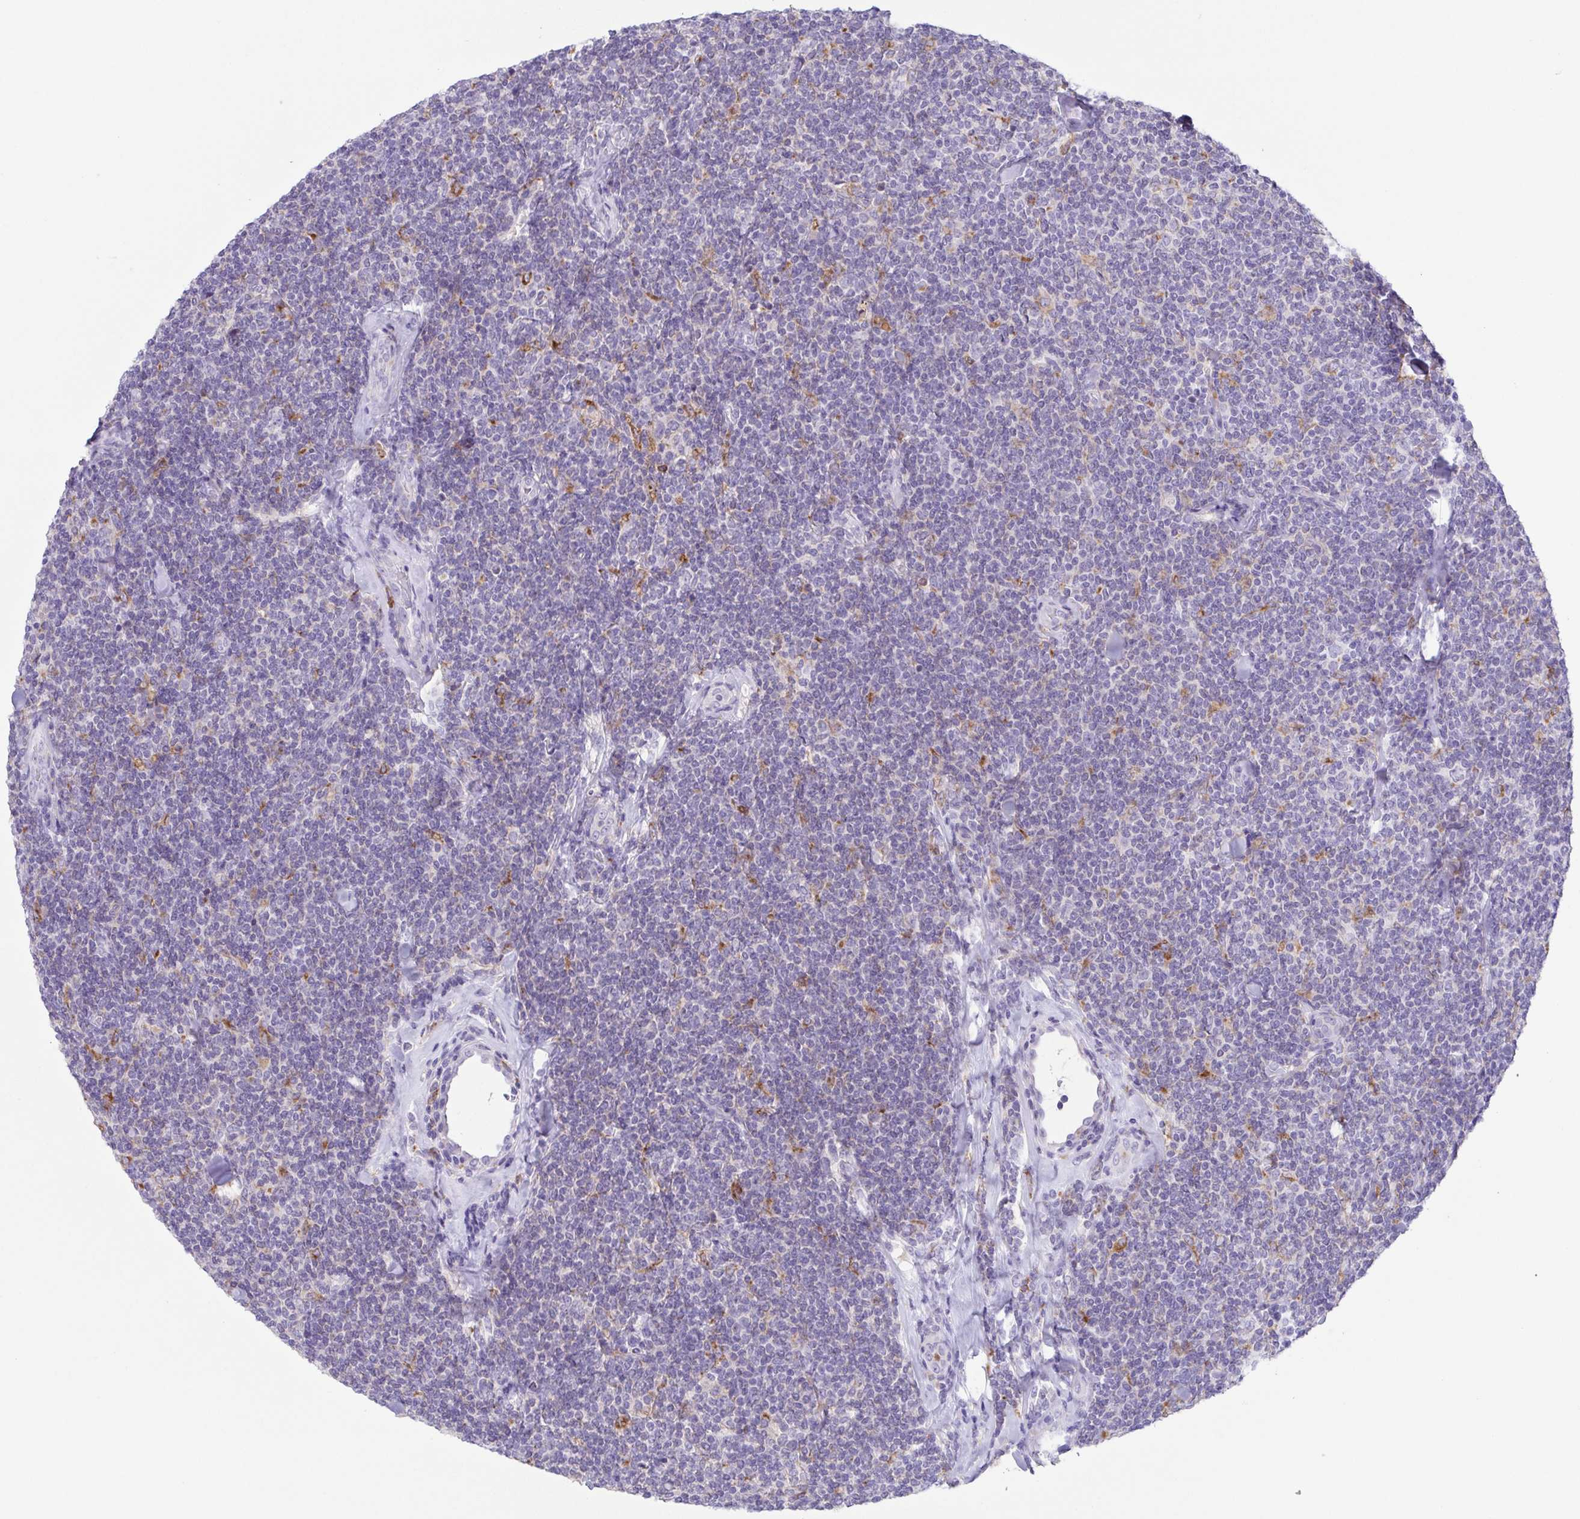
{"staining": {"intensity": "negative", "quantity": "none", "location": "none"}, "tissue": "lymphoma", "cell_type": "Tumor cells", "image_type": "cancer", "snomed": [{"axis": "morphology", "description": "Malignant lymphoma, non-Hodgkin's type, Low grade"}, {"axis": "topography", "description": "Lymph node"}], "caption": "Malignant lymphoma, non-Hodgkin's type (low-grade) stained for a protein using immunohistochemistry (IHC) demonstrates no staining tumor cells.", "gene": "ATP6V1G2", "patient": {"sex": "female", "age": 56}}